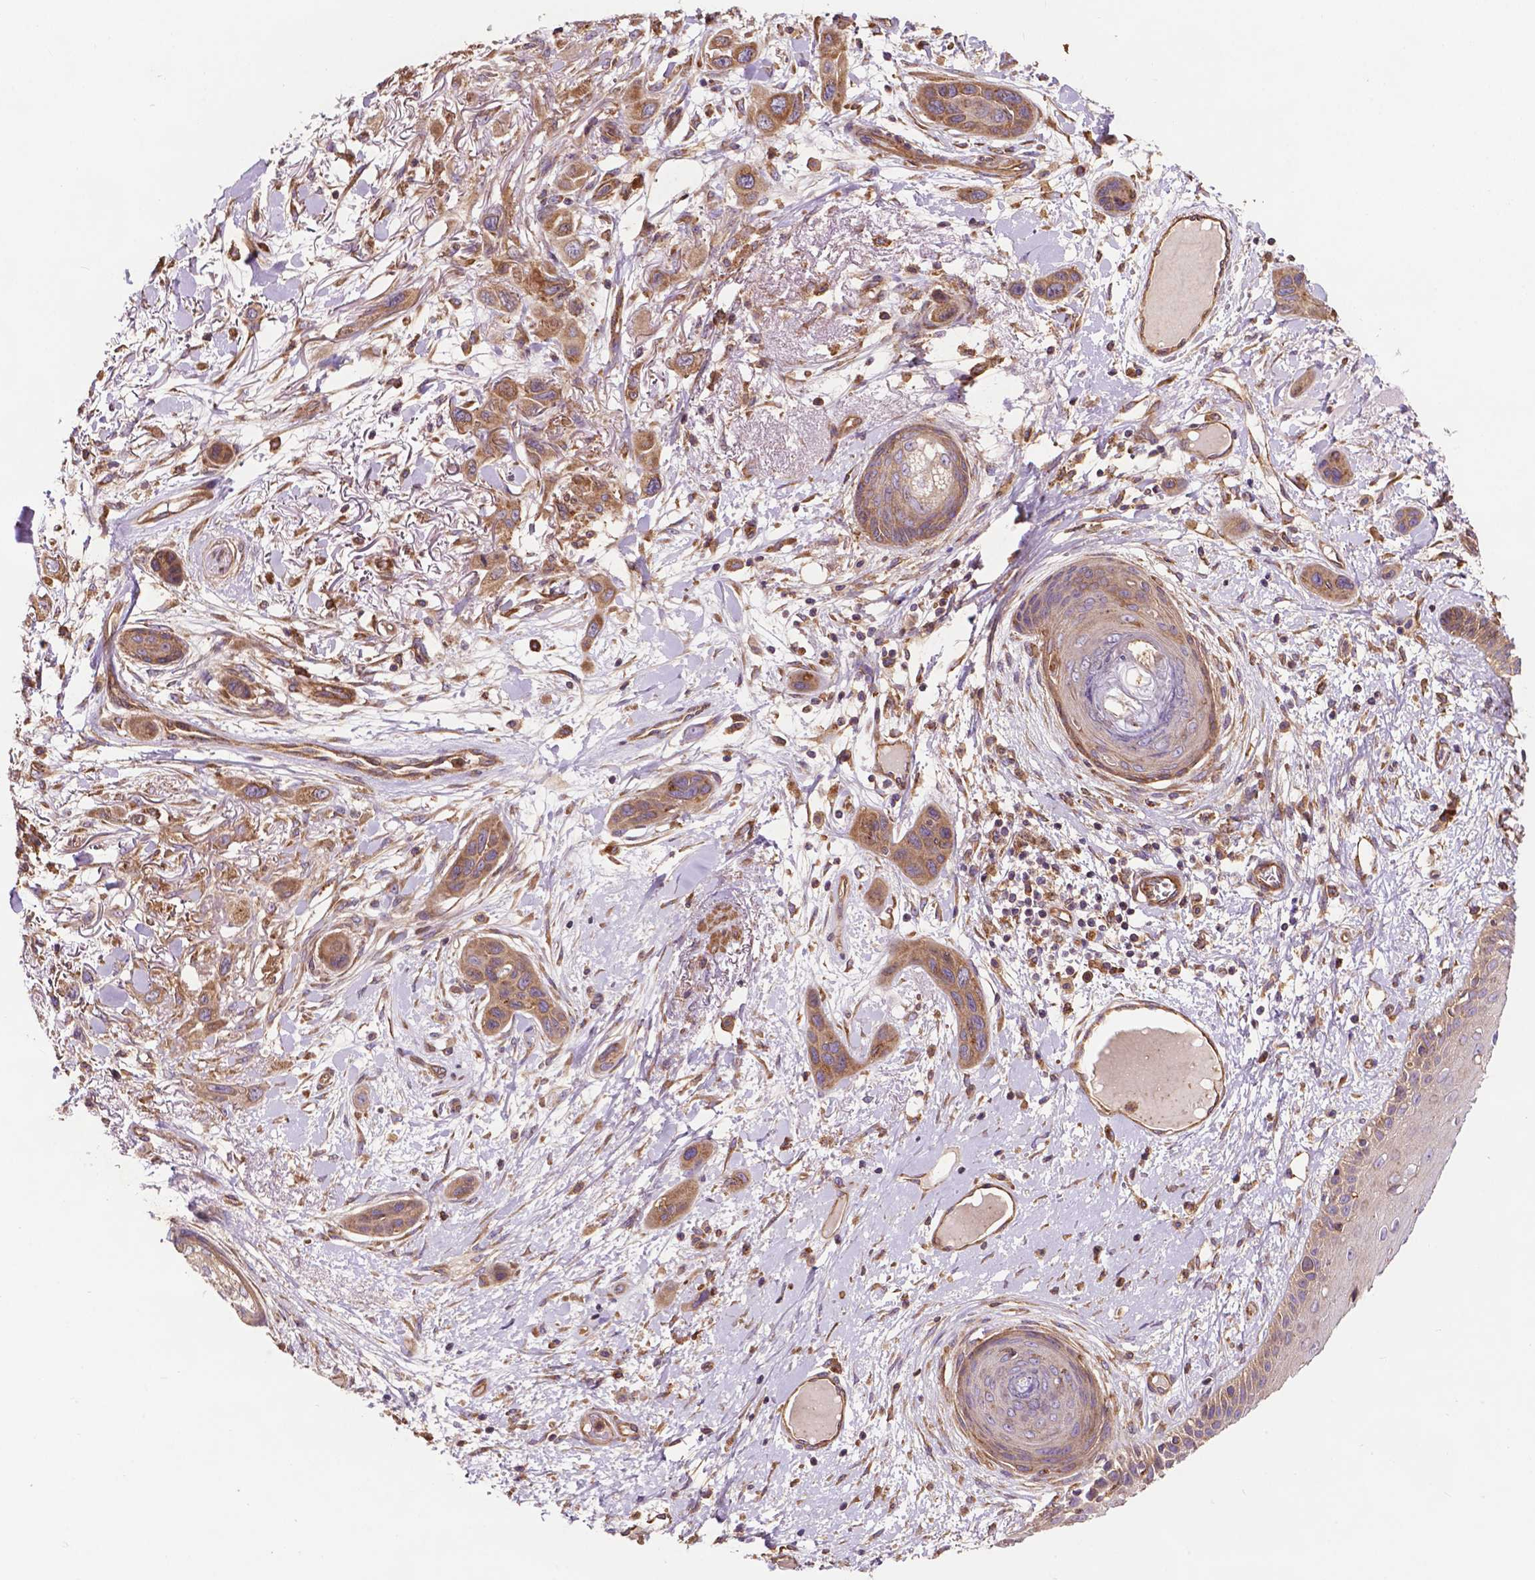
{"staining": {"intensity": "moderate", "quantity": ">75%", "location": "cytoplasmic/membranous"}, "tissue": "skin cancer", "cell_type": "Tumor cells", "image_type": "cancer", "snomed": [{"axis": "morphology", "description": "Squamous cell carcinoma, NOS"}, {"axis": "topography", "description": "Skin"}], "caption": "Immunohistochemical staining of skin squamous cell carcinoma displays moderate cytoplasmic/membranous protein positivity in about >75% of tumor cells.", "gene": "CCDC71L", "patient": {"sex": "male", "age": 79}}